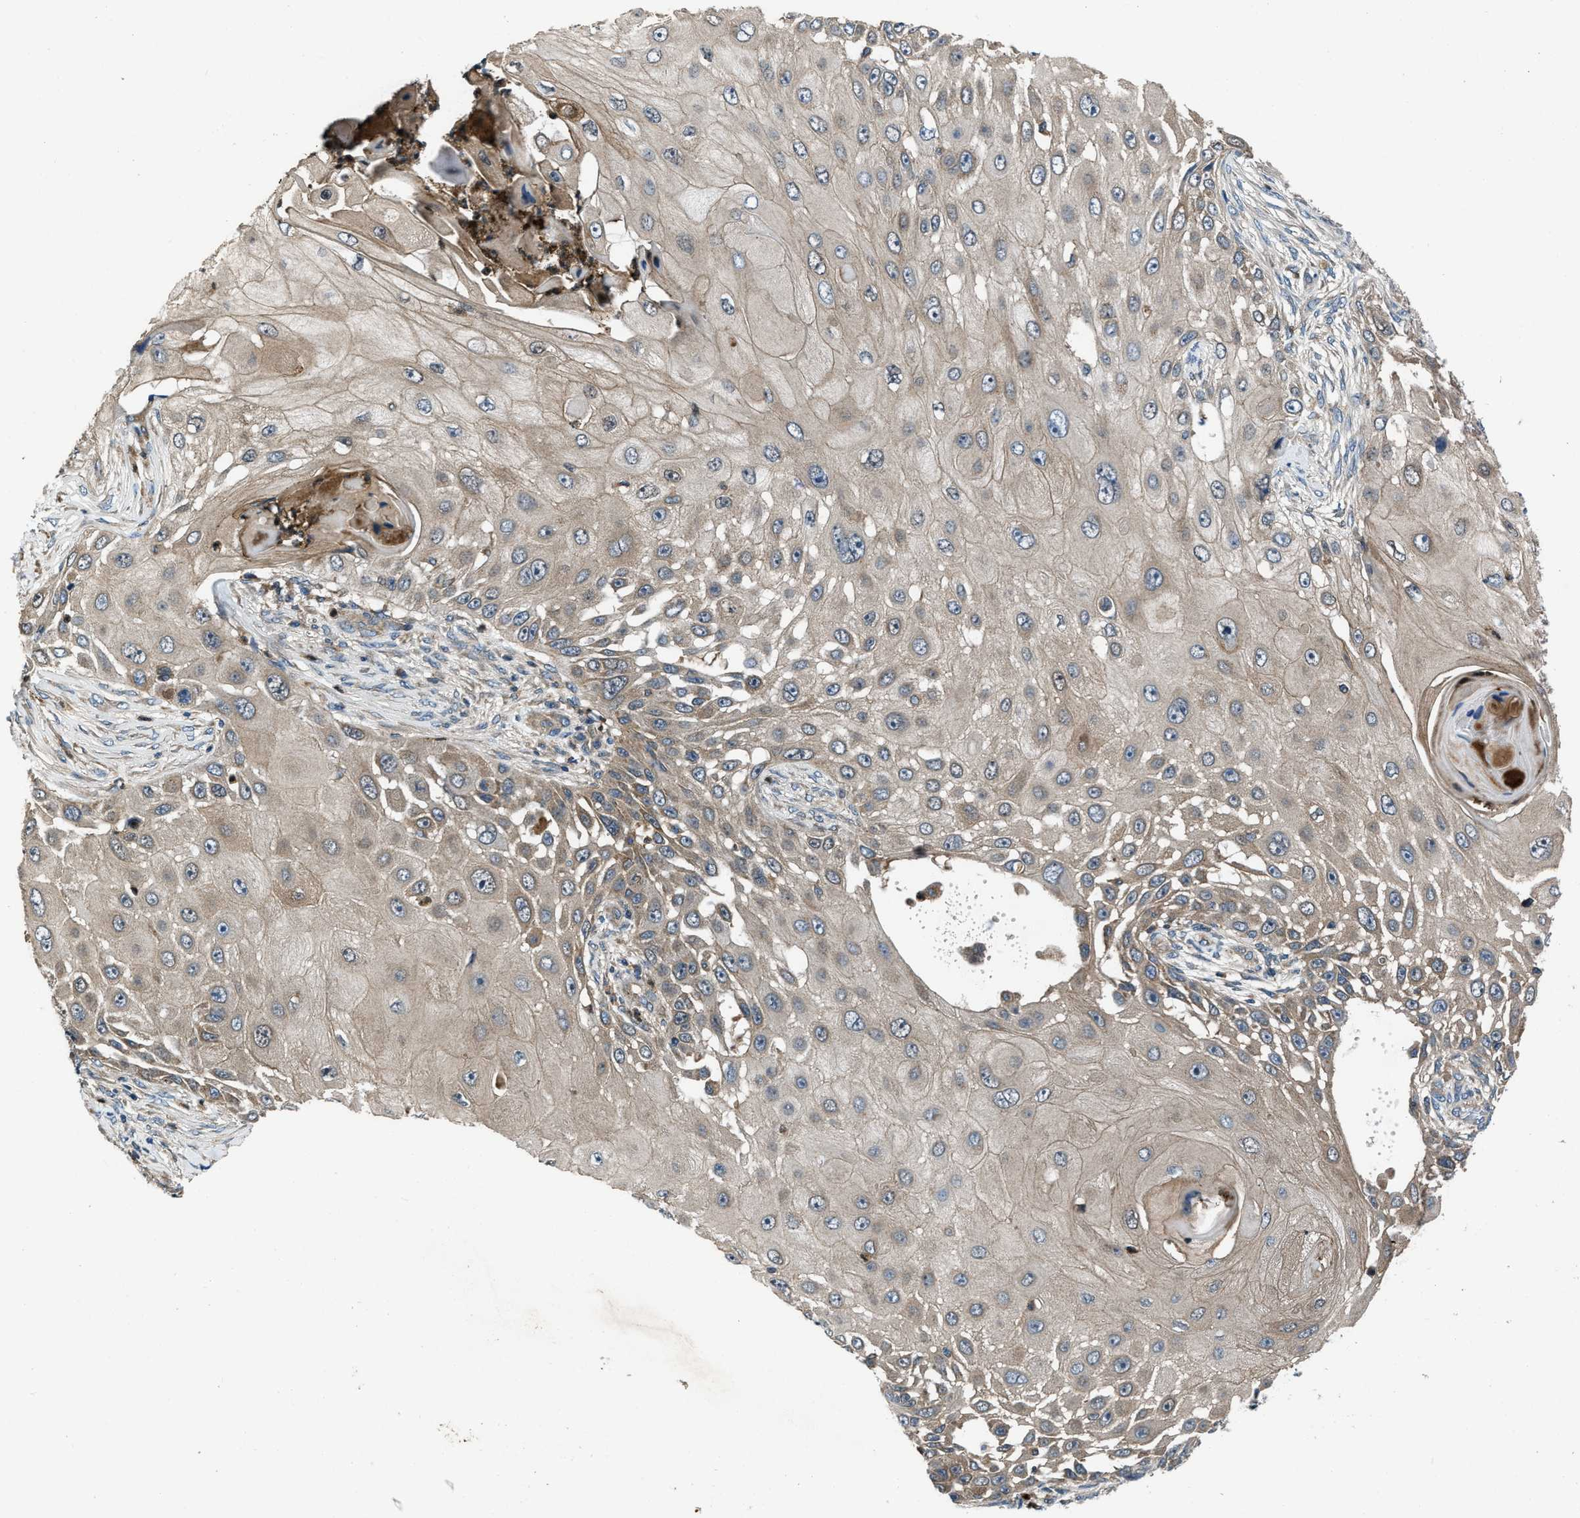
{"staining": {"intensity": "moderate", "quantity": "25%-75%", "location": "cytoplasmic/membranous"}, "tissue": "skin cancer", "cell_type": "Tumor cells", "image_type": "cancer", "snomed": [{"axis": "morphology", "description": "Squamous cell carcinoma, NOS"}, {"axis": "topography", "description": "Skin"}], "caption": "A brown stain shows moderate cytoplasmic/membranous expression of a protein in squamous cell carcinoma (skin) tumor cells.", "gene": "USP25", "patient": {"sex": "female", "age": 44}}